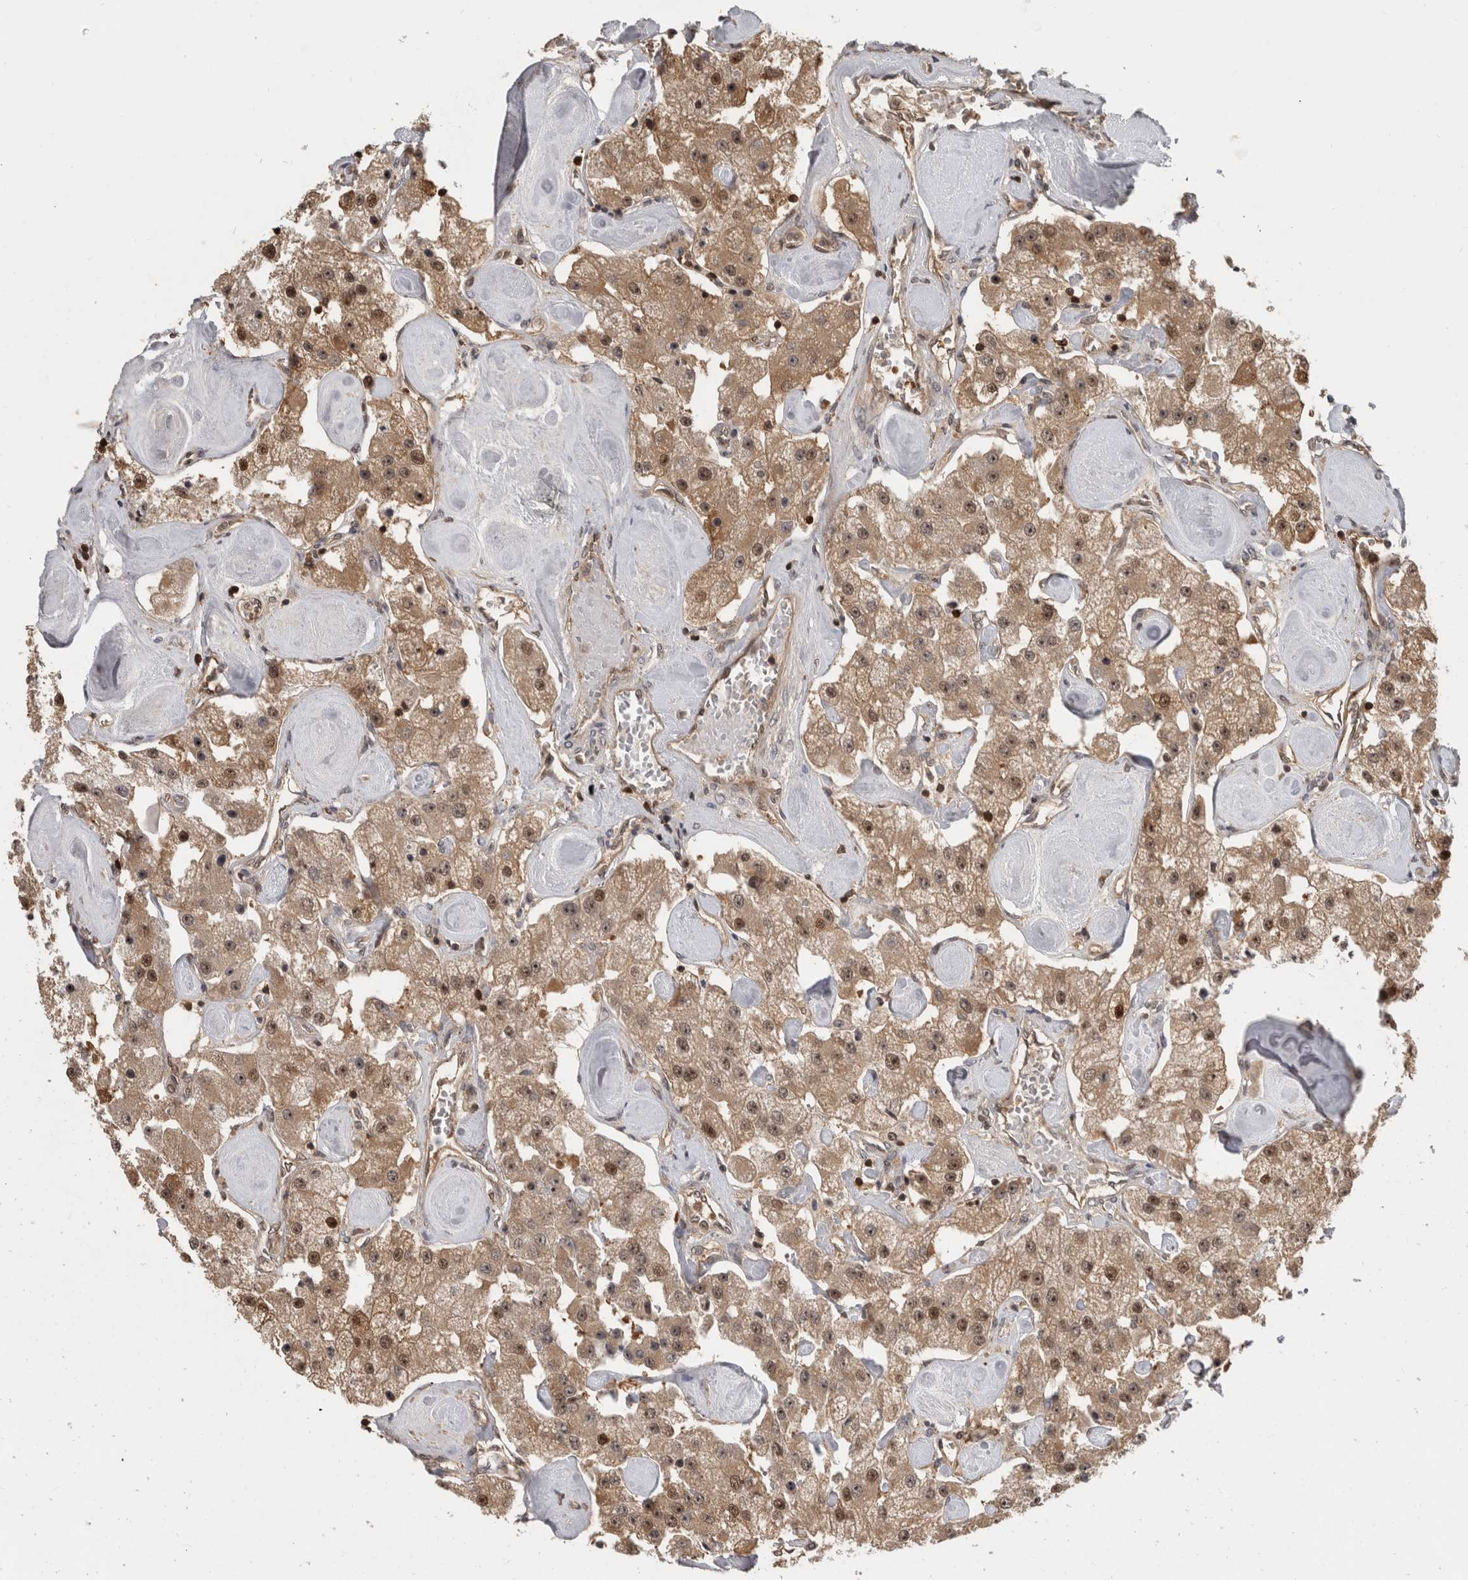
{"staining": {"intensity": "moderate", "quantity": ">75%", "location": "cytoplasmic/membranous,nuclear"}, "tissue": "carcinoid", "cell_type": "Tumor cells", "image_type": "cancer", "snomed": [{"axis": "morphology", "description": "Carcinoid, malignant, NOS"}, {"axis": "topography", "description": "Pancreas"}], "caption": "A histopathology image of human malignant carcinoid stained for a protein reveals moderate cytoplasmic/membranous and nuclear brown staining in tumor cells.", "gene": "TDRD7", "patient": {"sex": "male", "age": 41}}